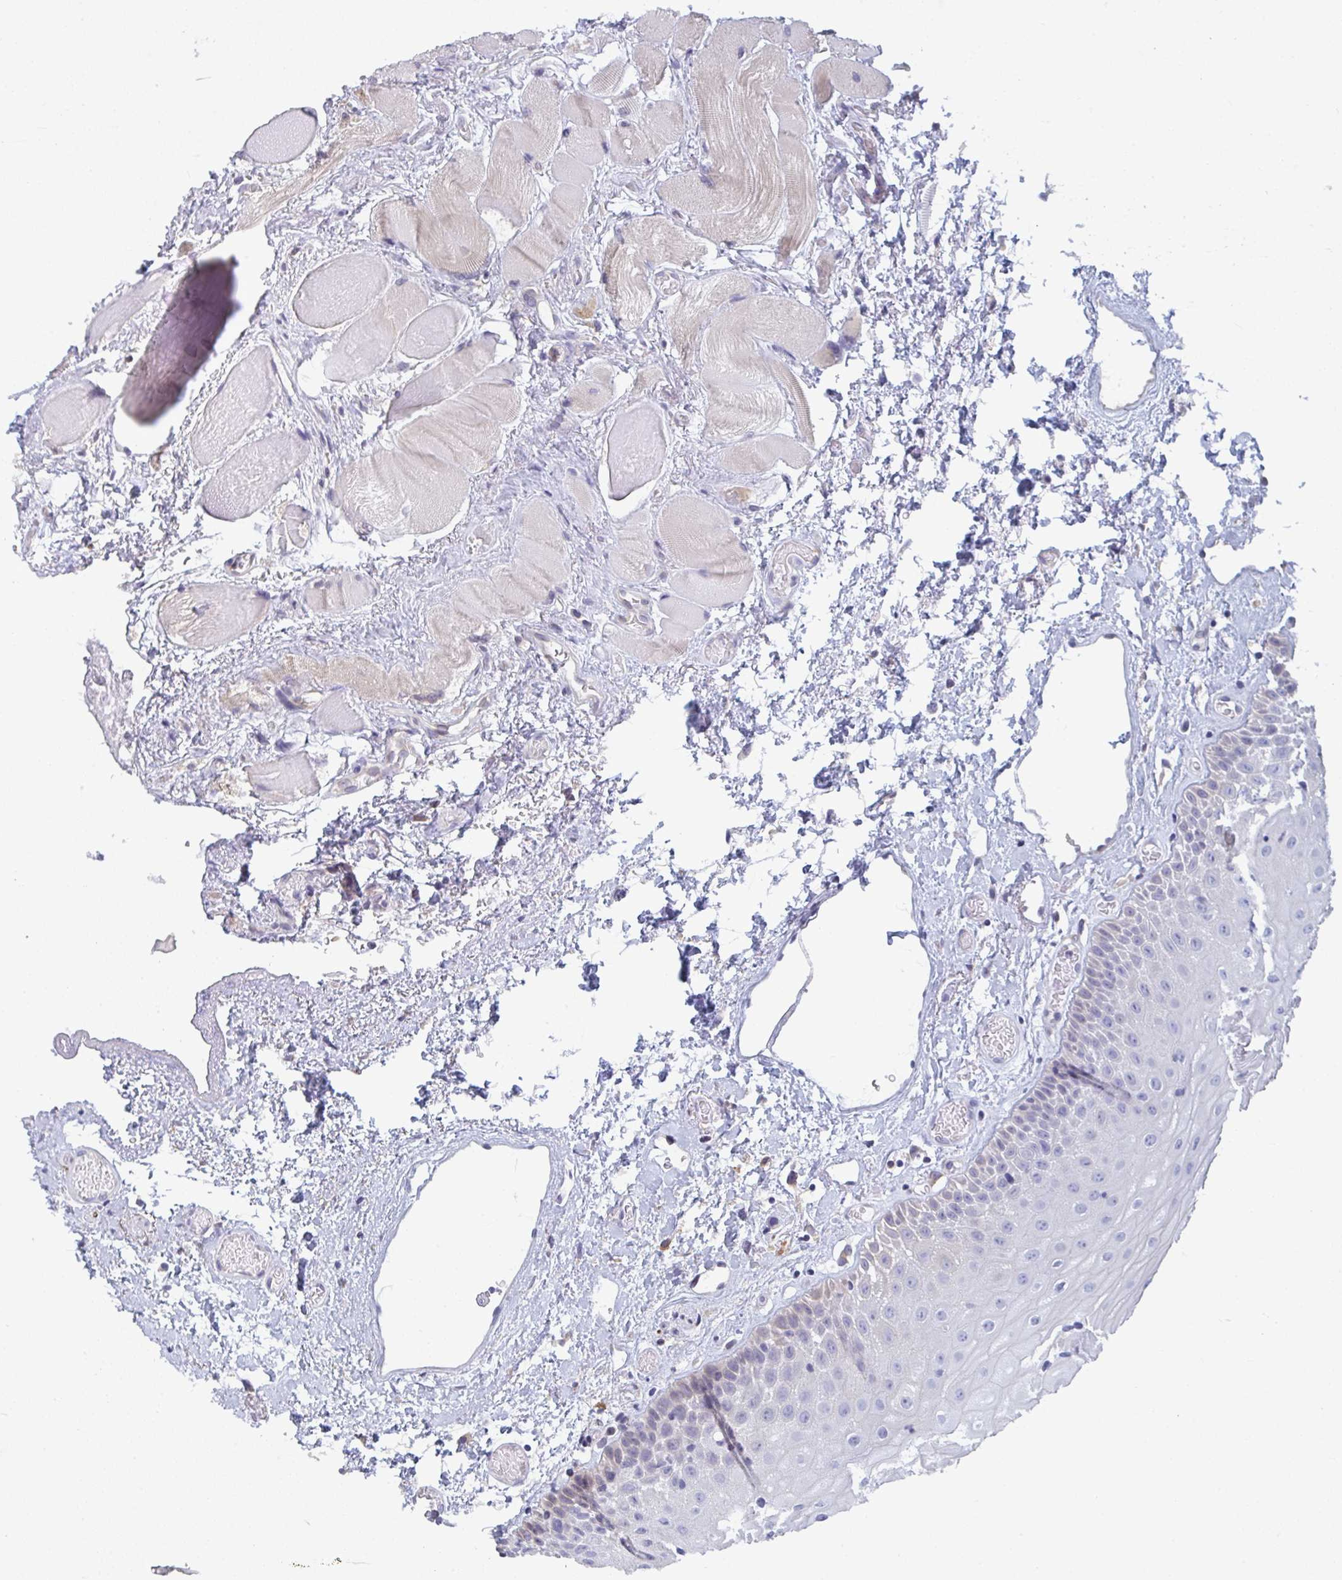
{"staining": {"intensity": "negative", "quantity": "none", "location": "none"}, "tissue": "oral mucosa", "cell_type": "Squamous epithelial cells", "image_type": "normal", "snomed": [{"axis": "morphology", "description": "Normal tissue, NOS"}, {"axis": "topography", "description": "Oral tissue"}], "caption": "Histopathology image shows no protein staining in squamous epithelial cells of normal oral mucosa. (DAB IHC visualized using brightfield microscopy, high magnification).", "gene": "LYSMD4", "patient": {"sex": "female", "age": 82}}